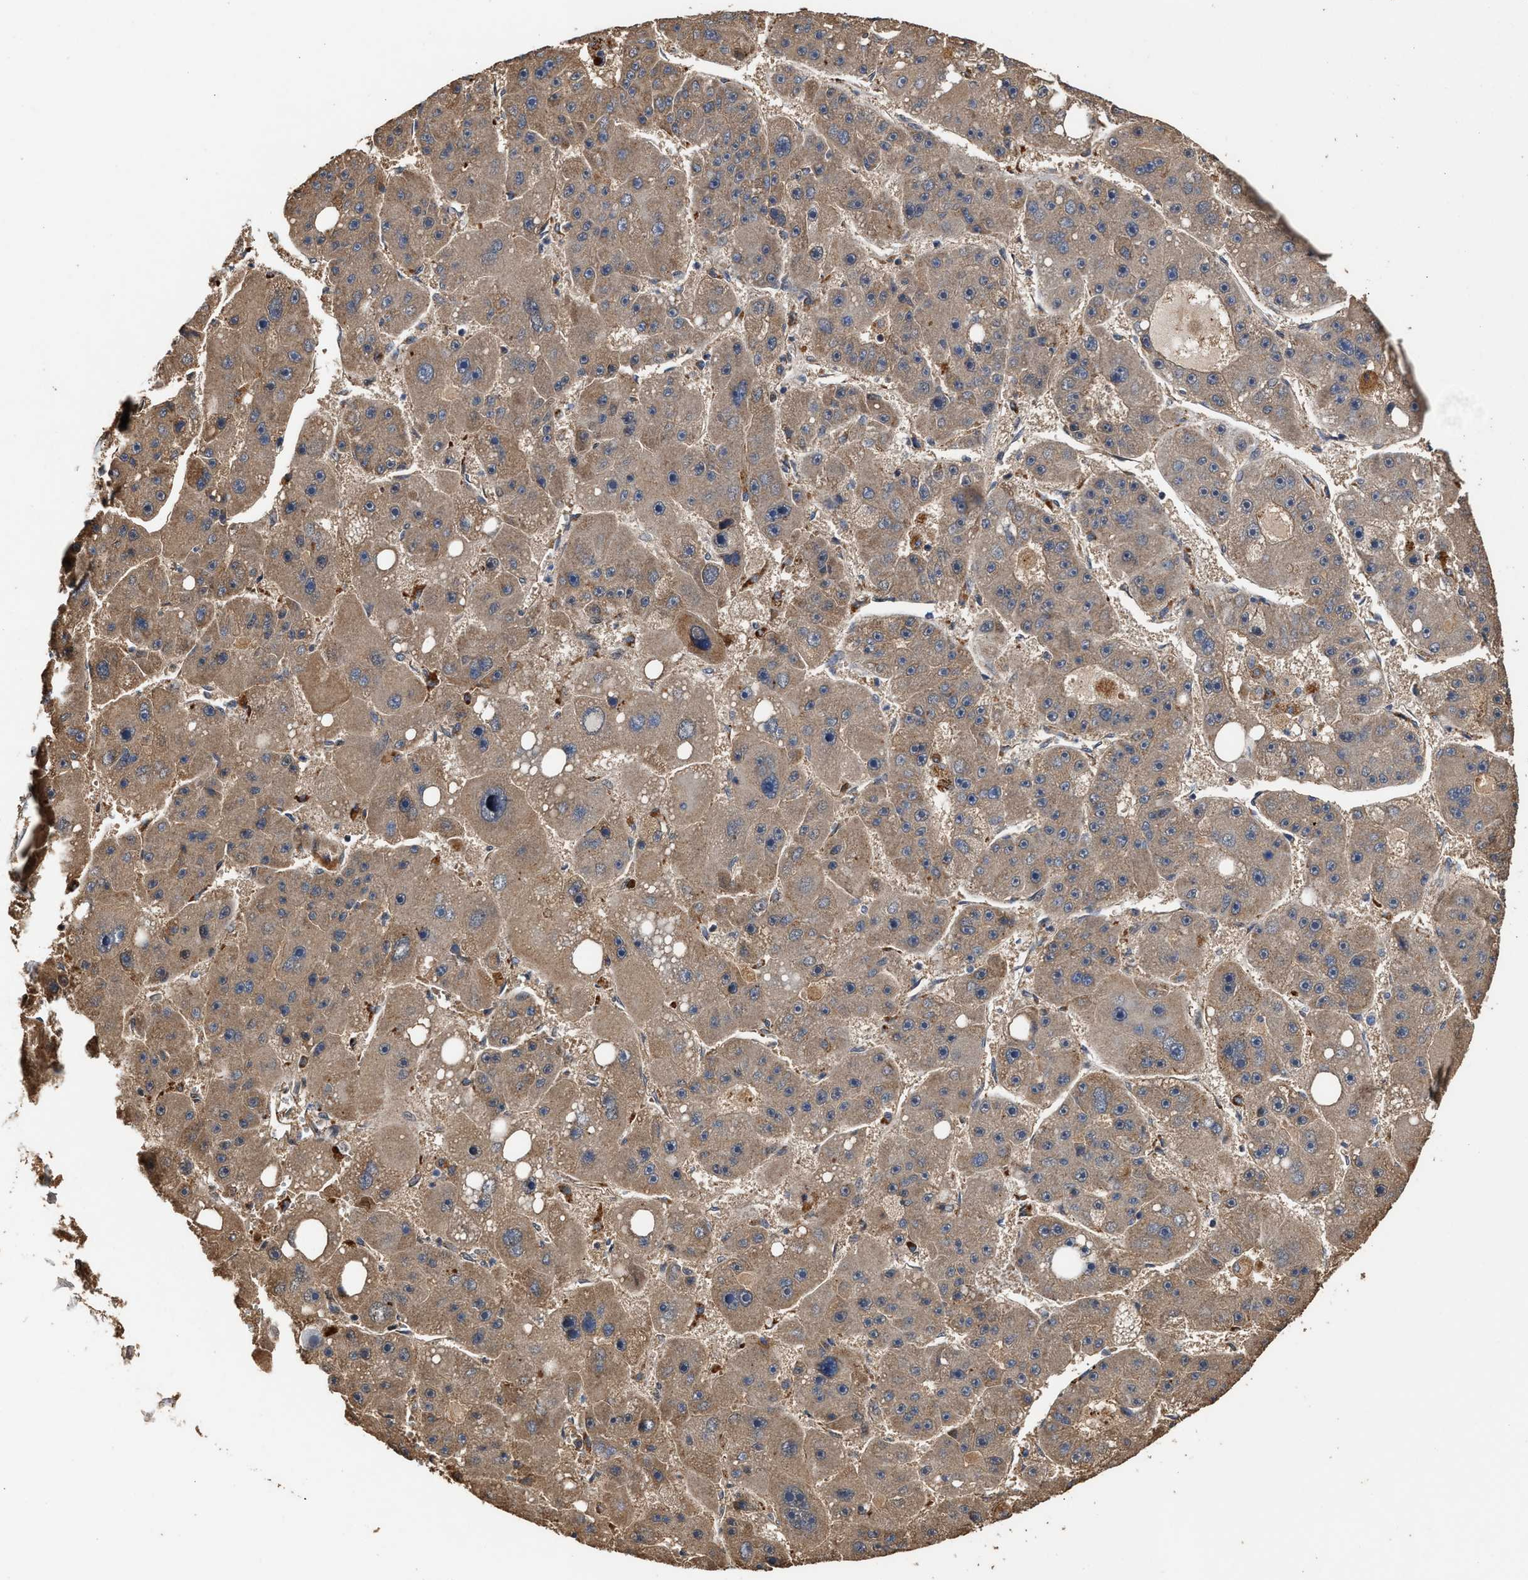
{"staining": {"intensity": "weak", "quantity": ">75%", "location": "cytoplasmic/membranous"}, "tissue": "liver cancer", "cell_type": "Tumor cells", "image_type": "cancer", "snomed": [{"axis": "morphology", "description": "Carcinoma, Hepatocellular, NOS"}, {"axis": "topography", "description": "Liver"}], "caption": "Immunohistochemical staining of liver cancer shows low levels of weak cytoplasmic/membranous protein expression in about >75% of tumor cells.", "gene": "ZNHIT6", "patient": {"sex": "female", "age": 61}}